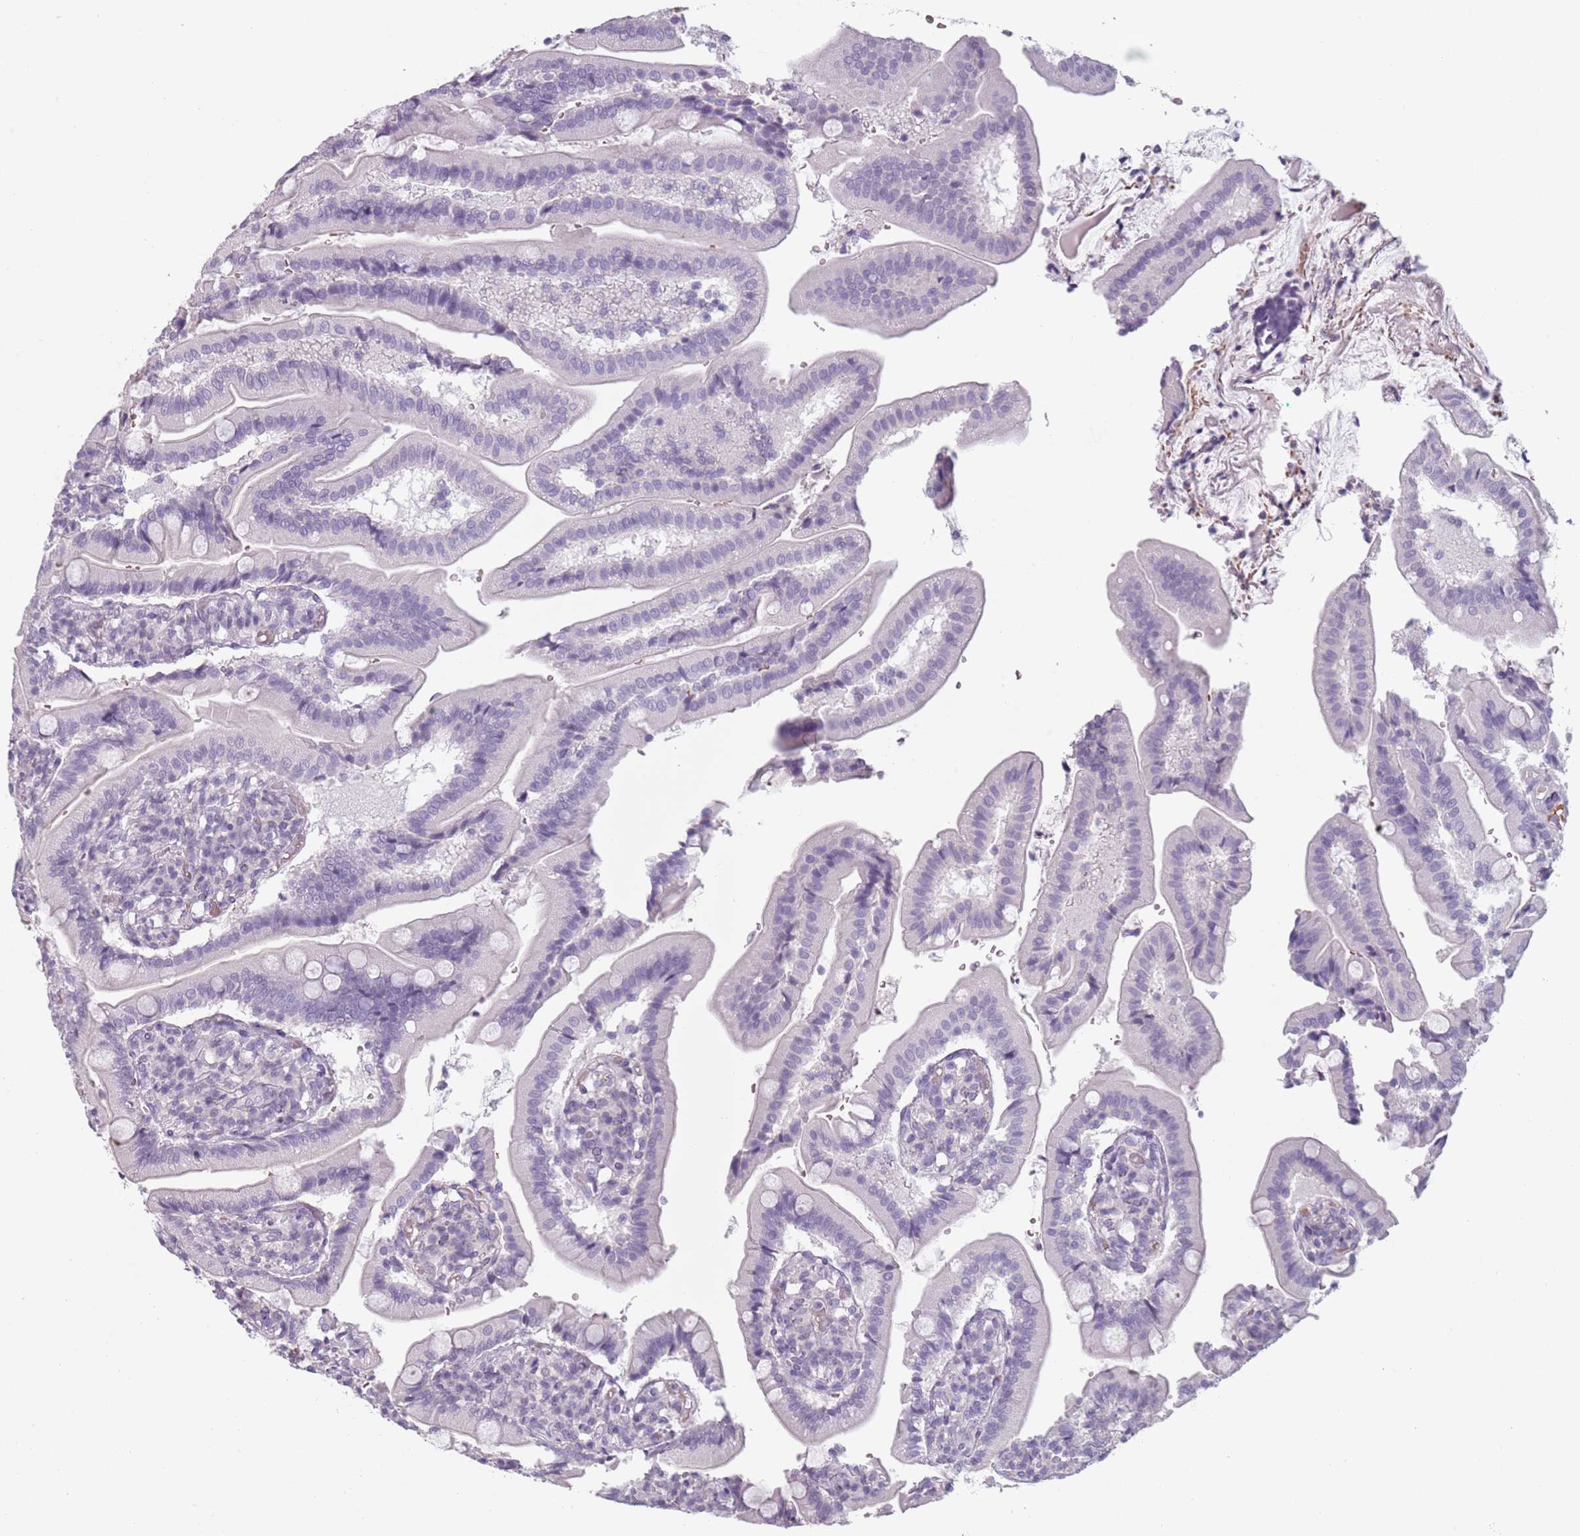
{"staining": {"intensity": "negative", "quantity": "none", "location": "none"}, "tissue": "duodenum", "cell_type": "Glandular cells", "image_type": "normal", "snomed": [{"axis": "morphology", "description": "Normal tissue, NOS"}, {"axis": "topography", "description": "Duodenum"}], "caption": "Duodenum stained for a protein using IHC shows no positivity glandular cells.", "gene": "PIEZO1", "patient": {"sex": "female", "age": 67}}